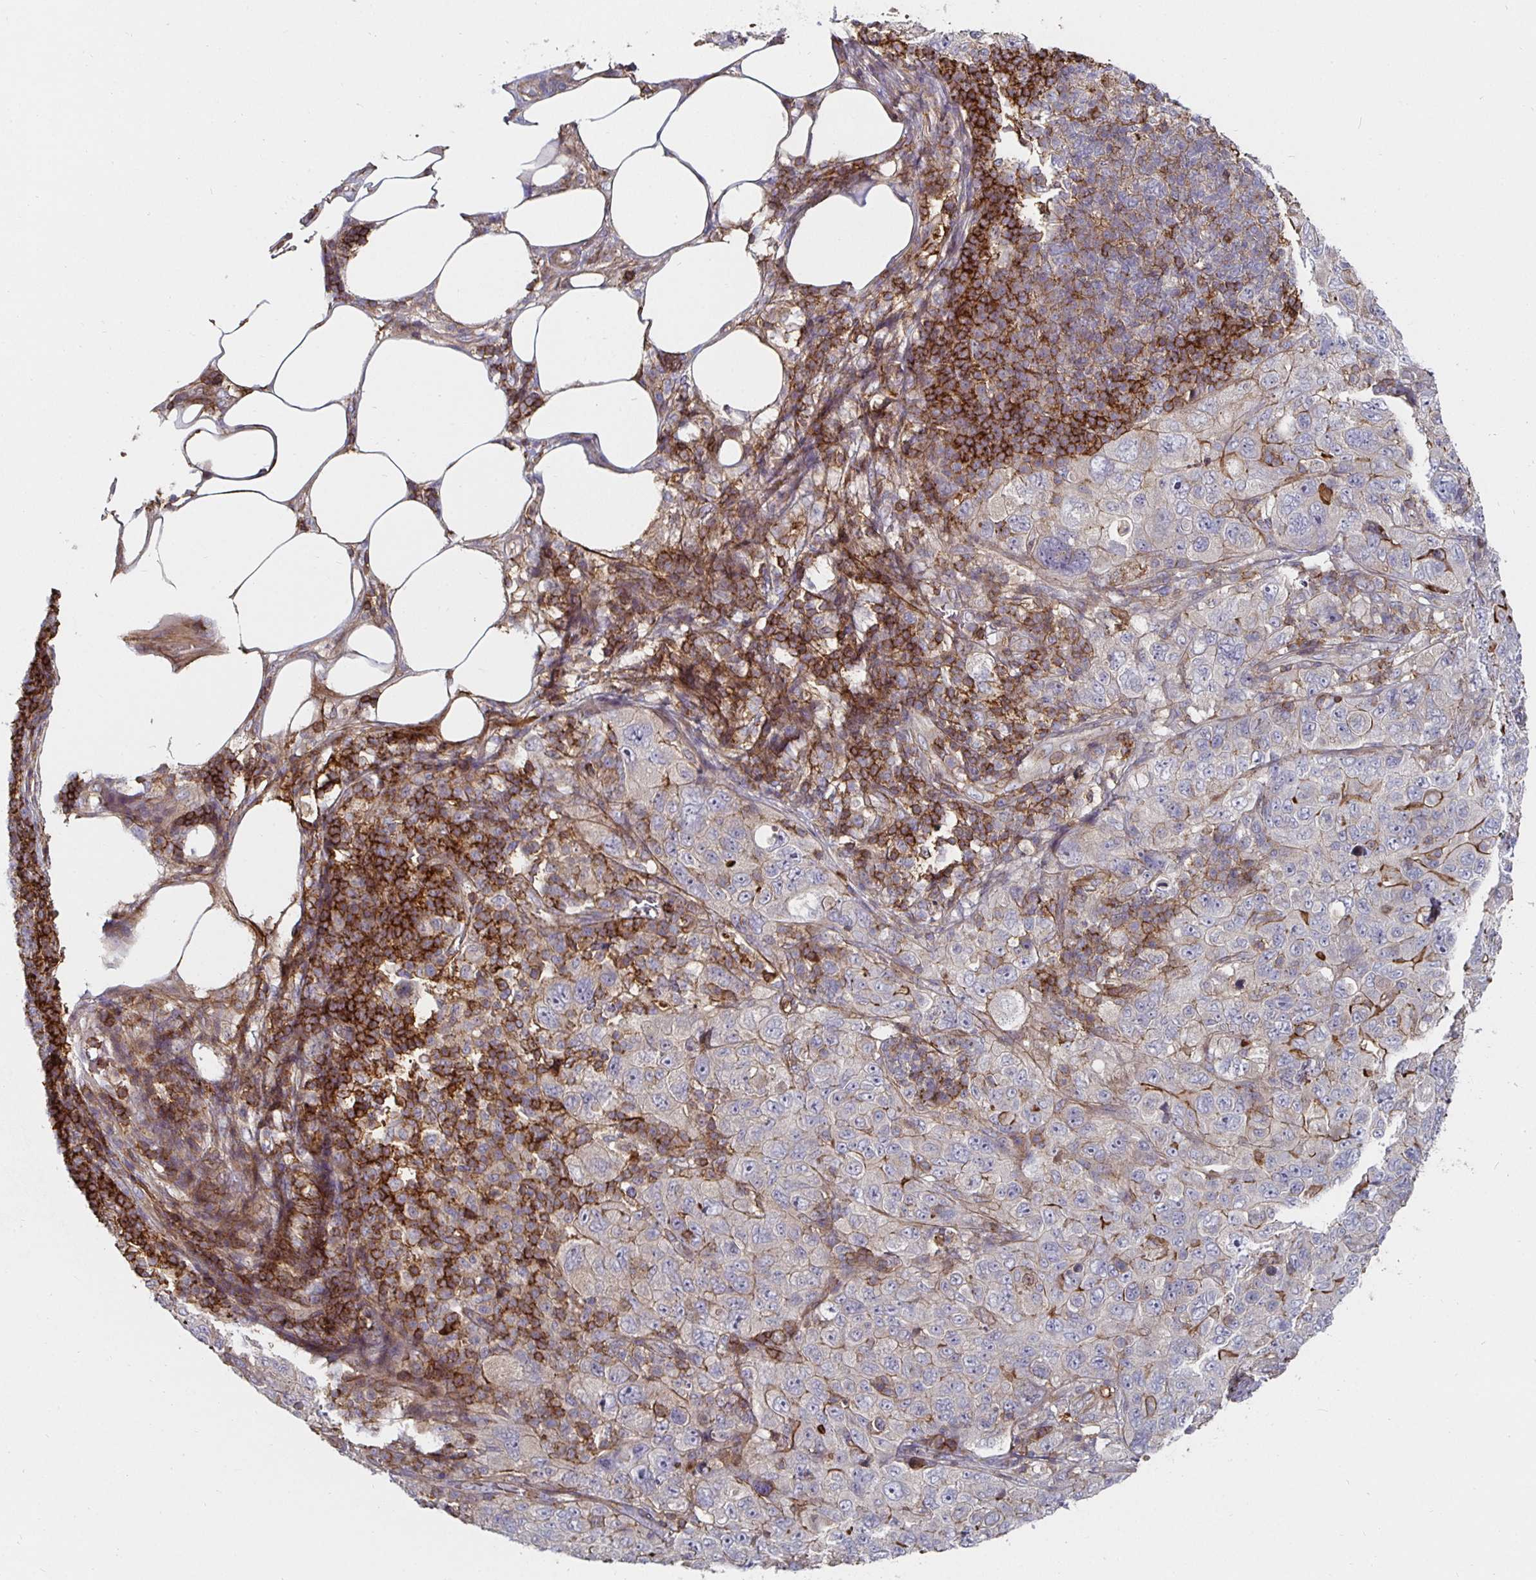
{"staining": {"intensity": "moderate", "quantity": "<25%", "location": "cytoplasmic/membranous"}, "tissue": "pancreatic cancer", "cell_type": "Tumor cells", "image_type": "cancer", "snomed": [{"axis": "morphology", "description": "Adenocarcinoma, NOS"}, {"axis": "topography", "description": "Pancreas"}], "caption": "Immunohistochemical staining of human pancreatic cancer reveals low levels of moderate cytoplasmic/membranous protein staining in about <25% of tumor cells. Immunohistochemistry stains the protein of interest in brown and the nuclei are stained blue.", "gene": "GJA4", "patient": {"sex": "male", "age": 68}}